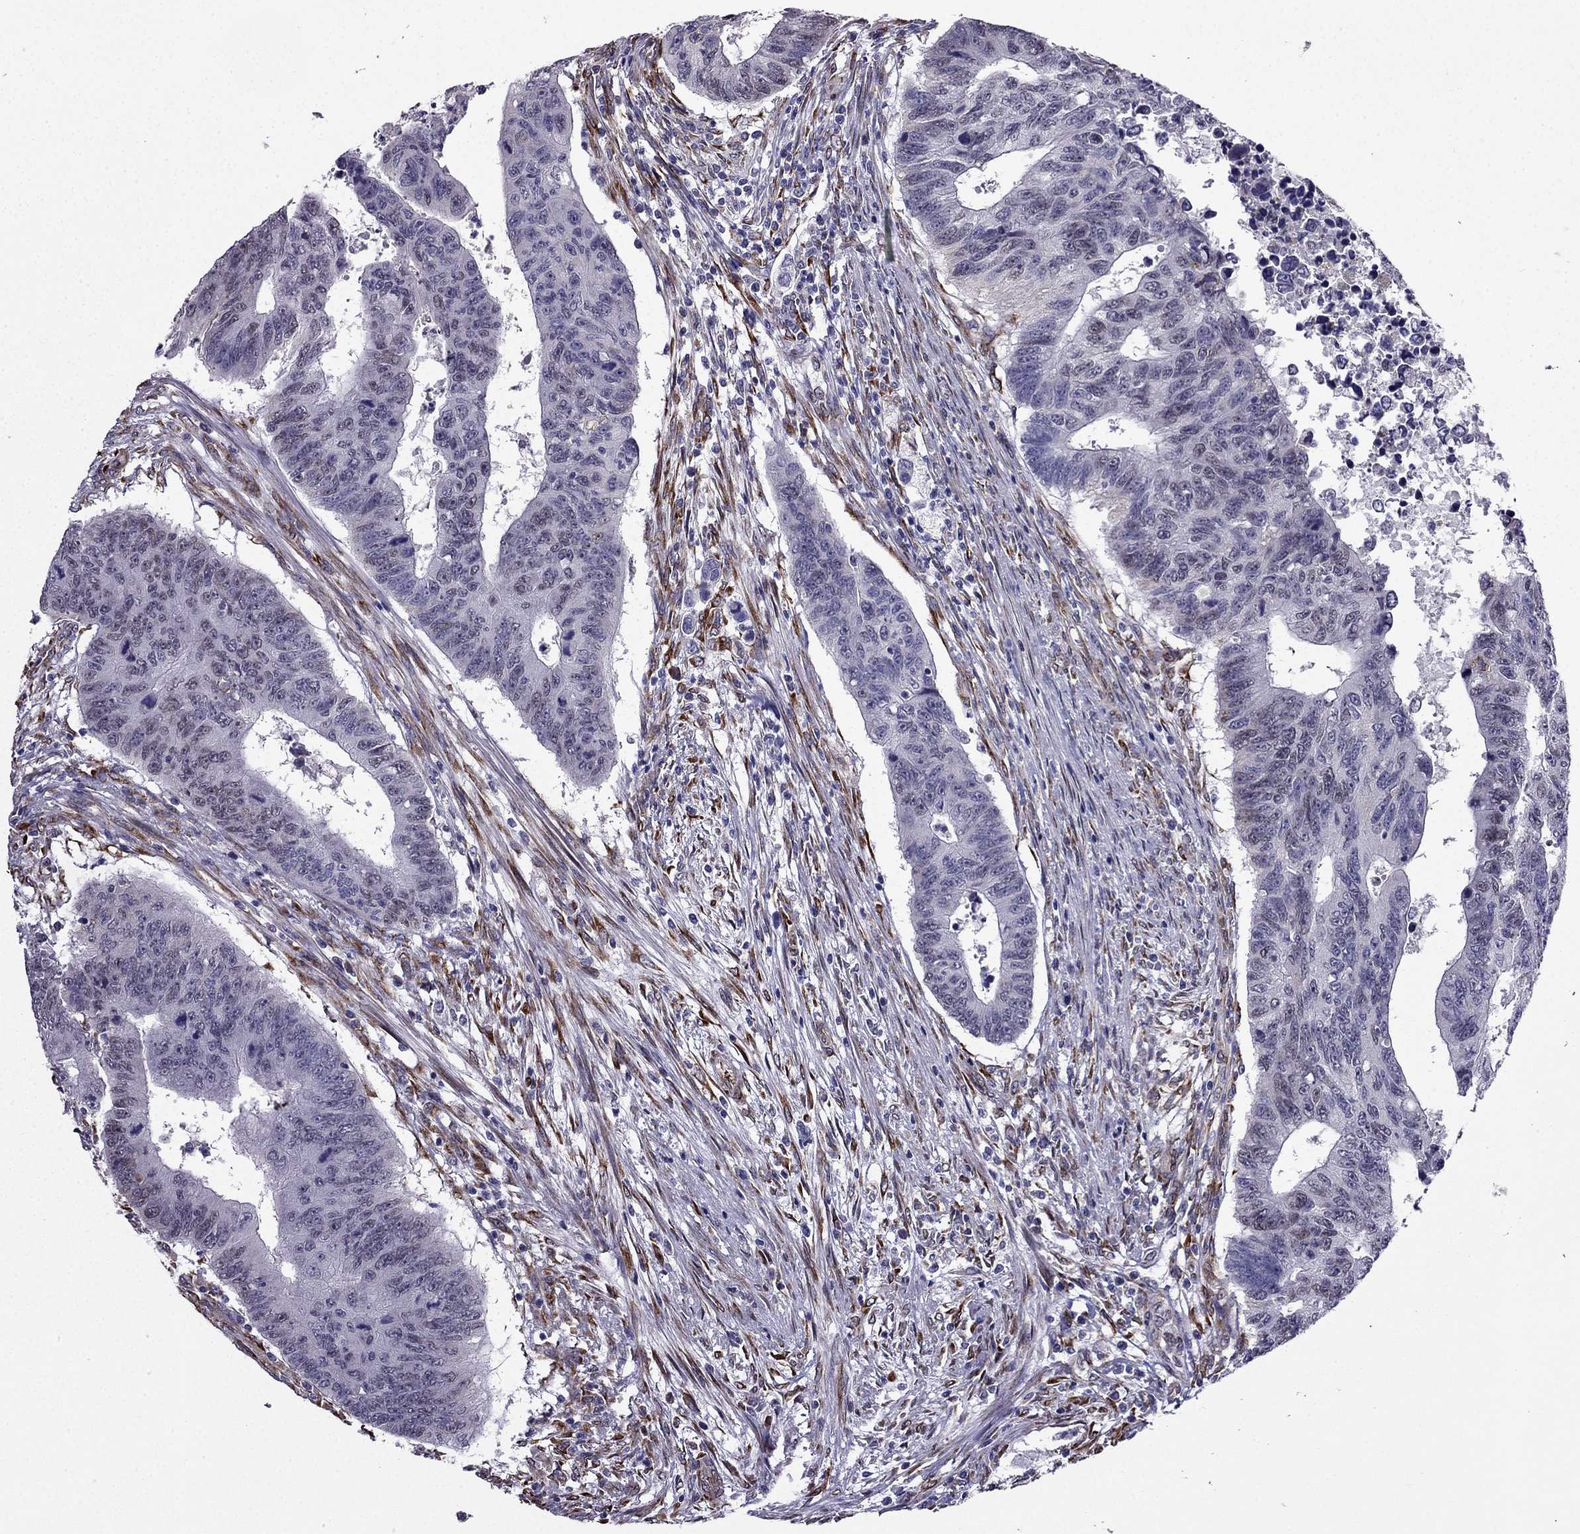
{"staining": {"intensity": "negative", "quantity": "none", "location": "none"}, "tissue": "colorectal cancer", "cell_type": "Tumor cells", "image_type": "cancer", "snomed": [{"axis": "morphology", "description": "Adenocarcinoma, NOS"}, {"axis": "topography", "description": "Rectum"}], "caption": "Histopathology image shows no protein staining in tumor cells of colorectal adenocarcinoma tissue.", "gene": "IKBIP", "patient": {"sex": "female", "age": 85}}